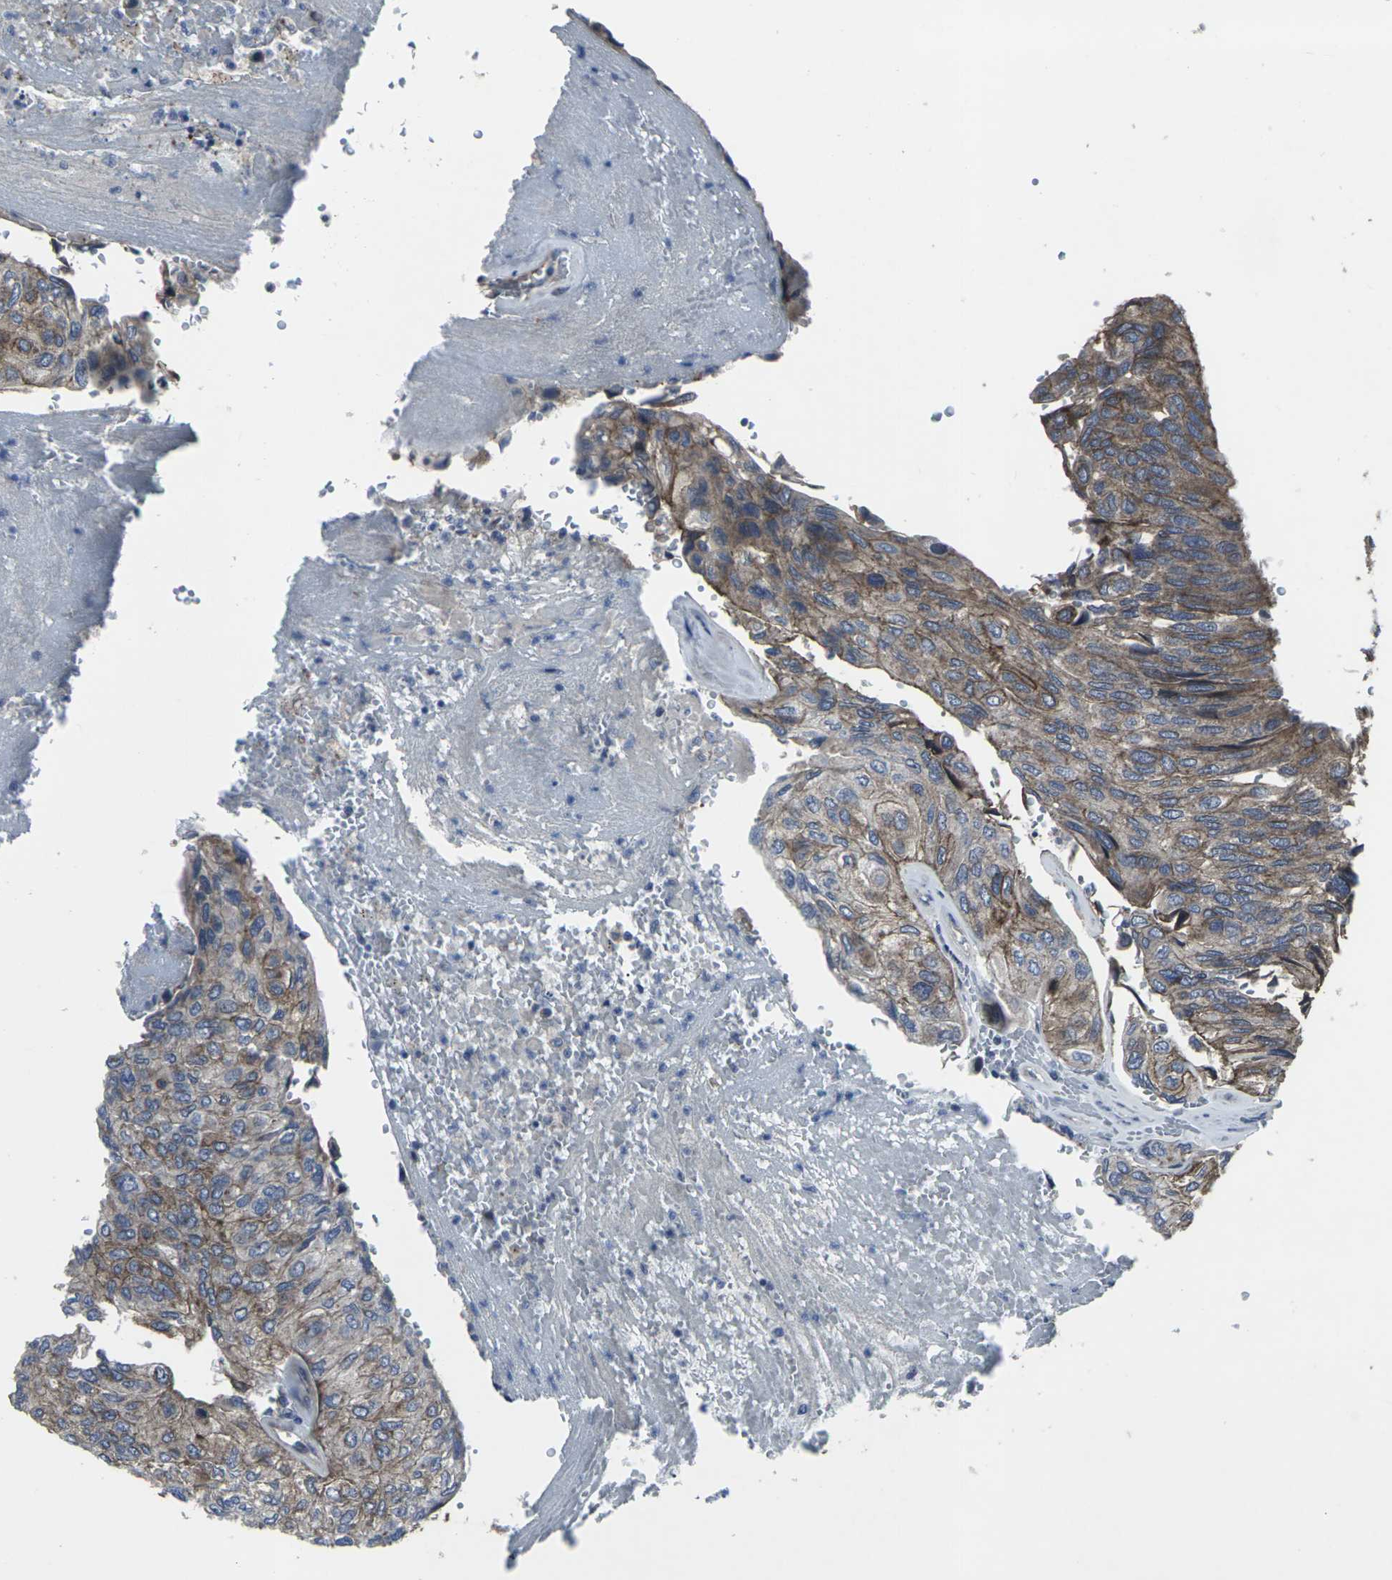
{"staining": {"intensity": "moderate", "quantity": ">75%", "location": "cytoplasmic/membranous"}, "tissue": "urothelial cancer", "cell_type": "Tumor cells", "image_type": "cancer", "snomed": [{"axis": "morphology", "description": "Urothelial carcinoma, High grade"}, {"axis": "topography", "description": "Urinary bladder"}], "caption": "Protein expression by immunohistochemistry (IHC) exhibits moderate cytoplasmic/membranous positivity in about >75% of tumor cells in high-grade urothelial carcinoma.", "gene": "MAPKAPK2", "patient": {"sex": "male", "age": 66}}